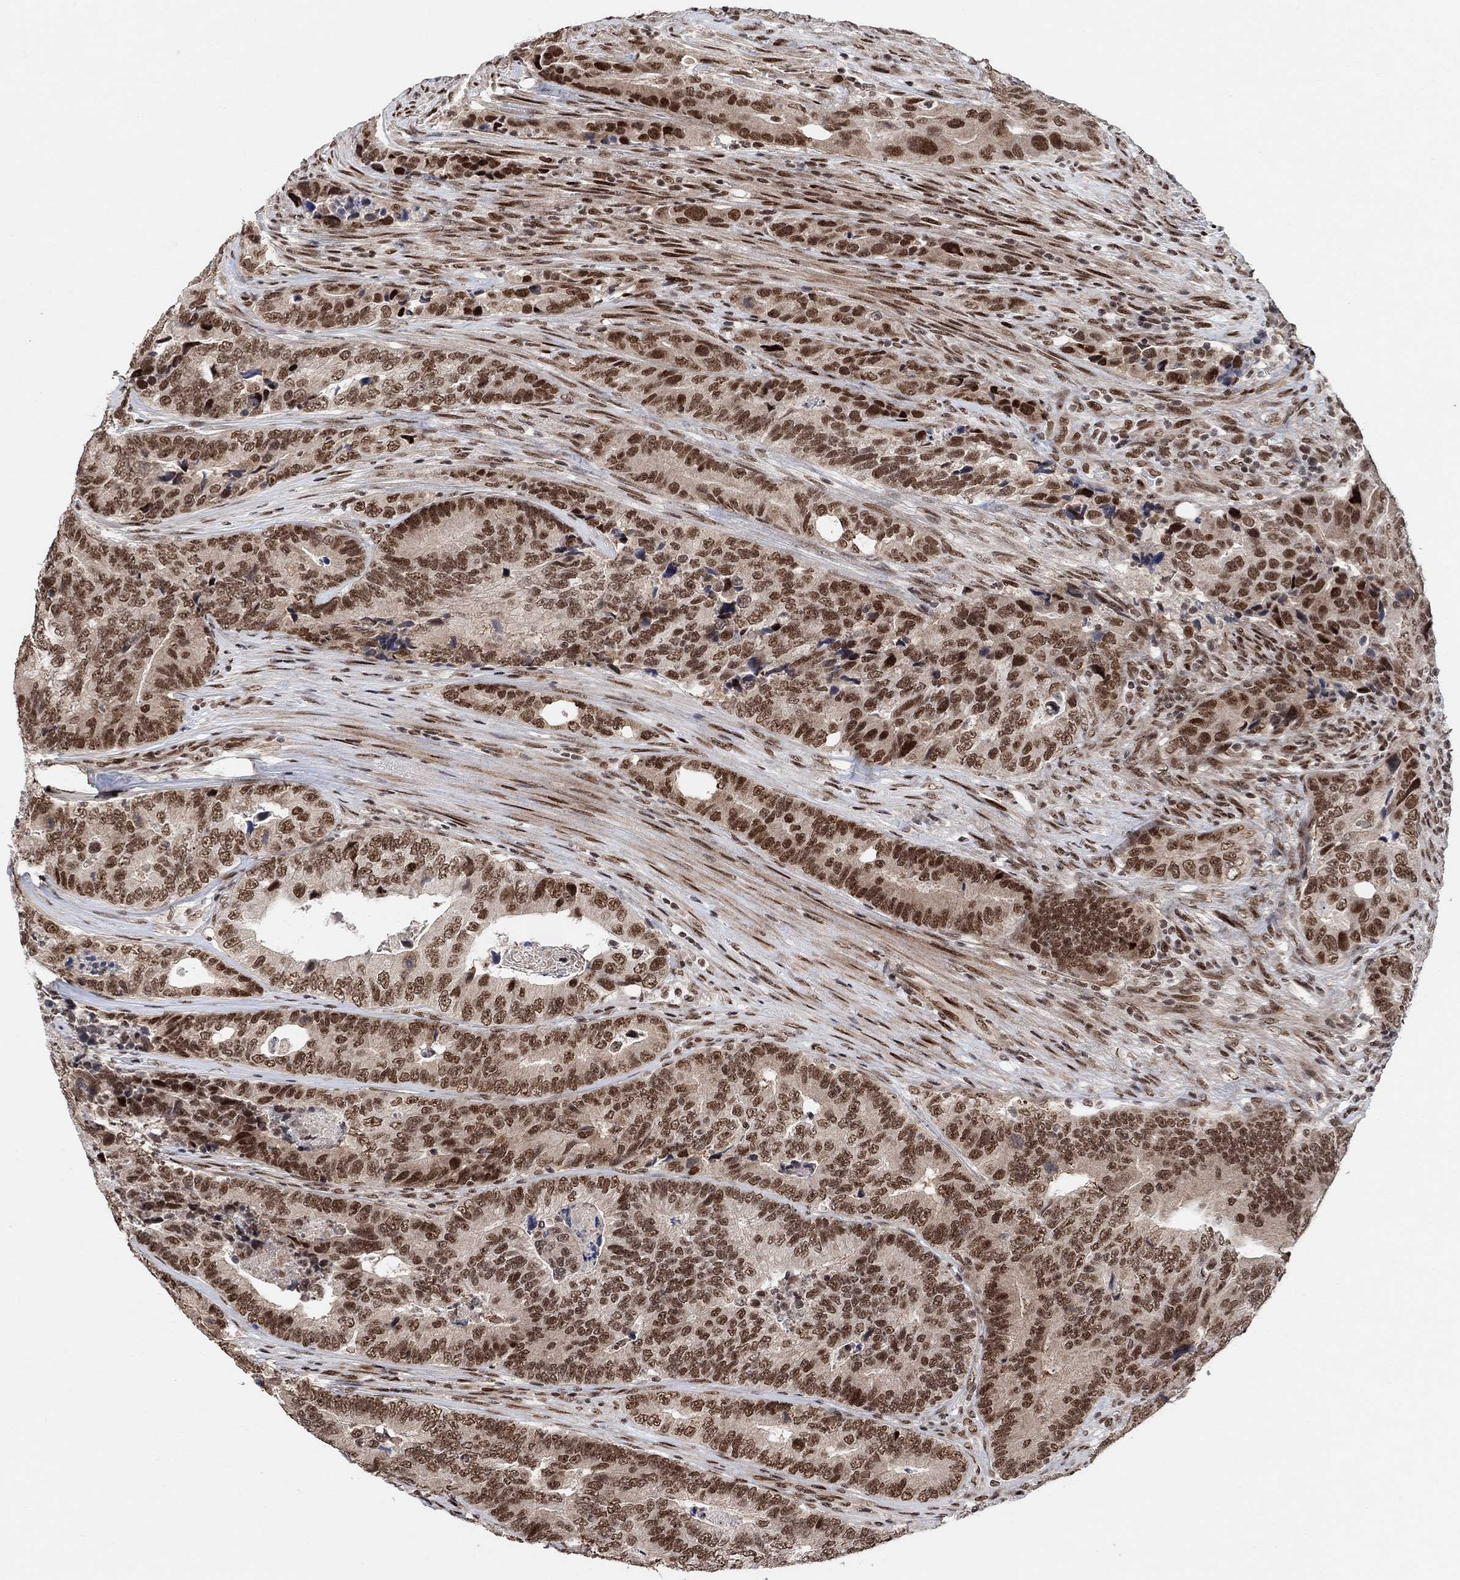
{"staining": {"intensity": "strong", "quantity": ">75%", "location": "nuclear"}, "tissue": "colorectal cancer", "cell_type": "Tumor cells", "image_type": "cancer", "snomed": [{"axis": "morphology", "description": "Adenocarcinoma, NOS"}, {"axis": "topography", "description": "Colon"}], "caption": "The immunohistochemical stain highlights strong nuclear positivity in tumor cells of colorectal cancer tissue.", "gene": "E4F1", "patient": {"sex": "female", "age": 72}}